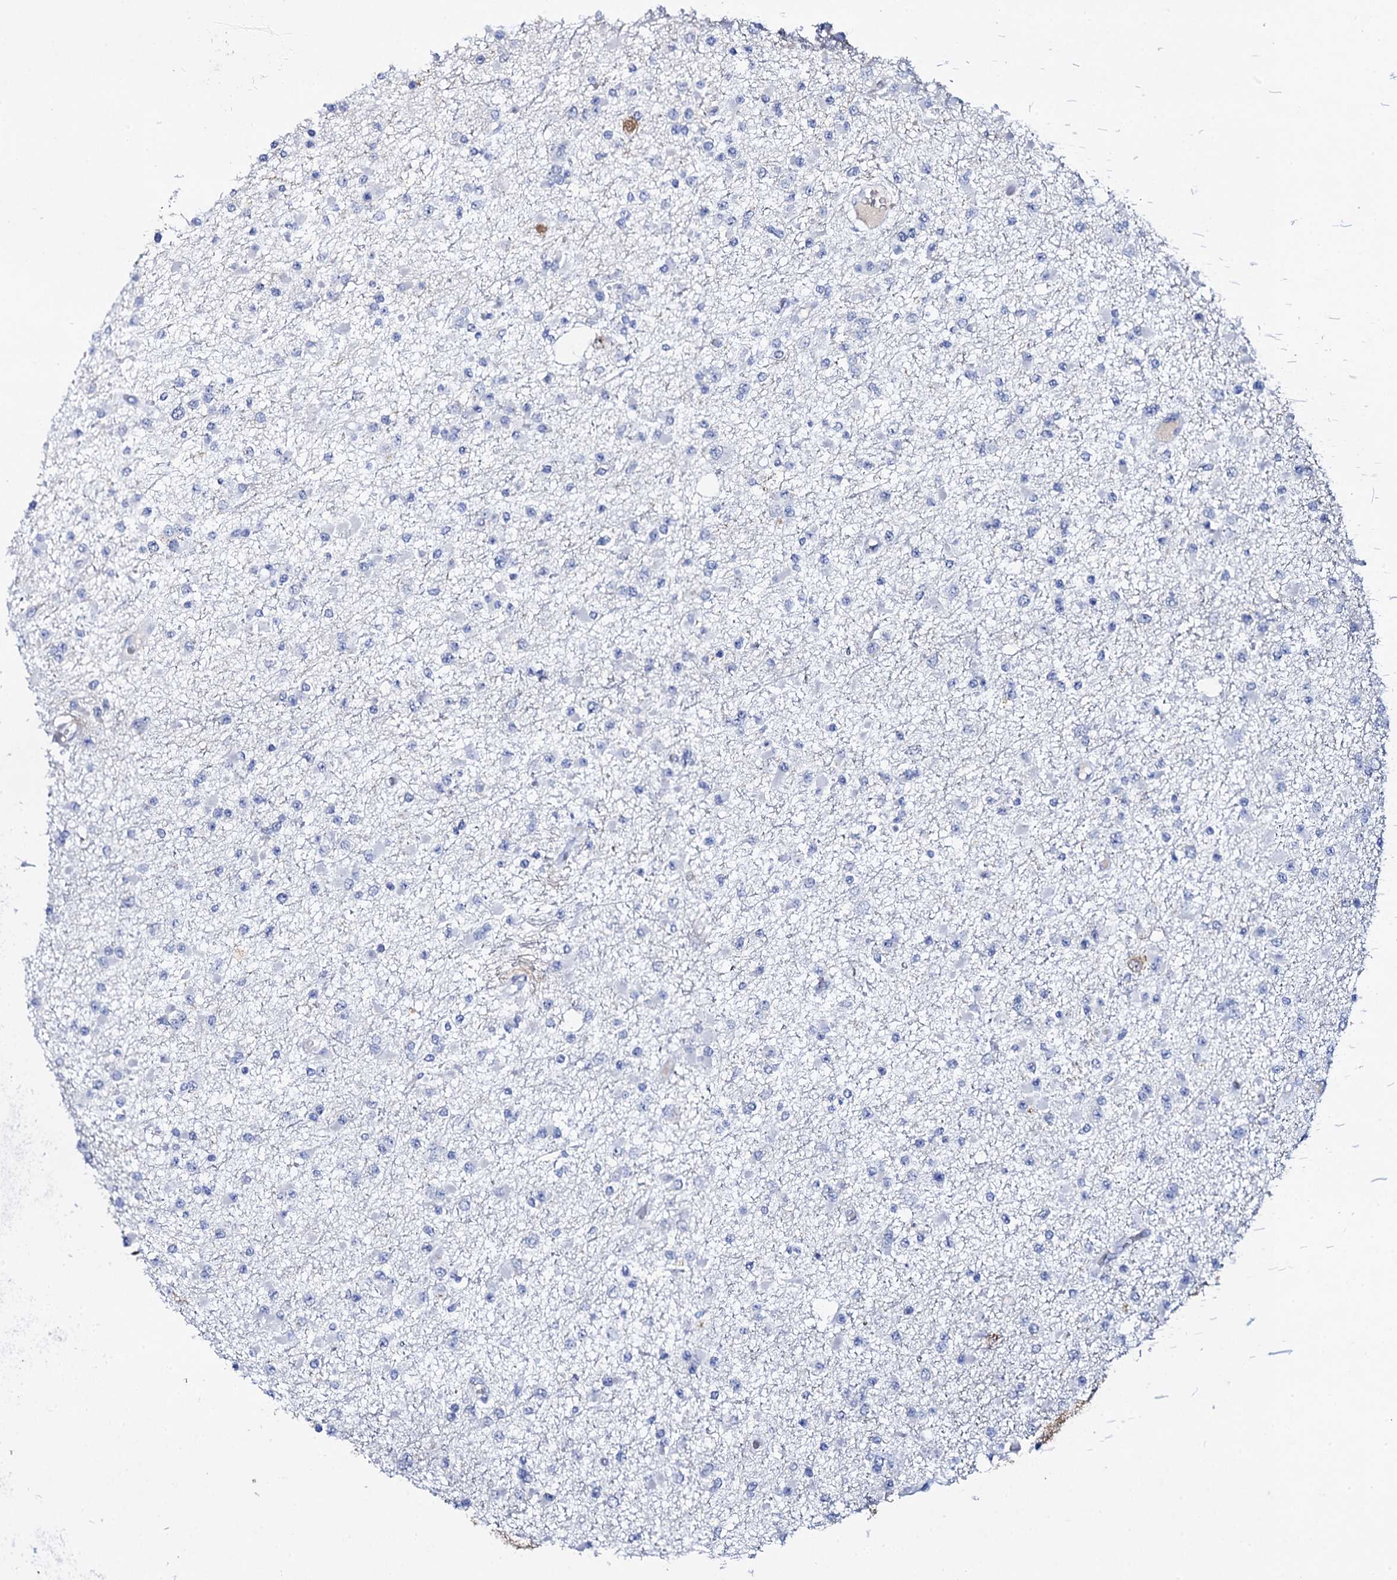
{"staining": {"intensity": "negative", "quantity": "none", "location": "none"}, "tissue": "glioma", "cell_type": "Tumor cells", "image_type": "cancer", "snomed": [{"axis": "morphology", "description": "Glioma, malignant, Low grade"}, {"axis": "topography", "description": "Brain"}], "caption": "Malignant glioma (low-grade) was stained to show a protein in brown. There is no significant expression in tumor cells.", "gene": "FBXL16", "patient": {"sex": "female", "age": 22}}